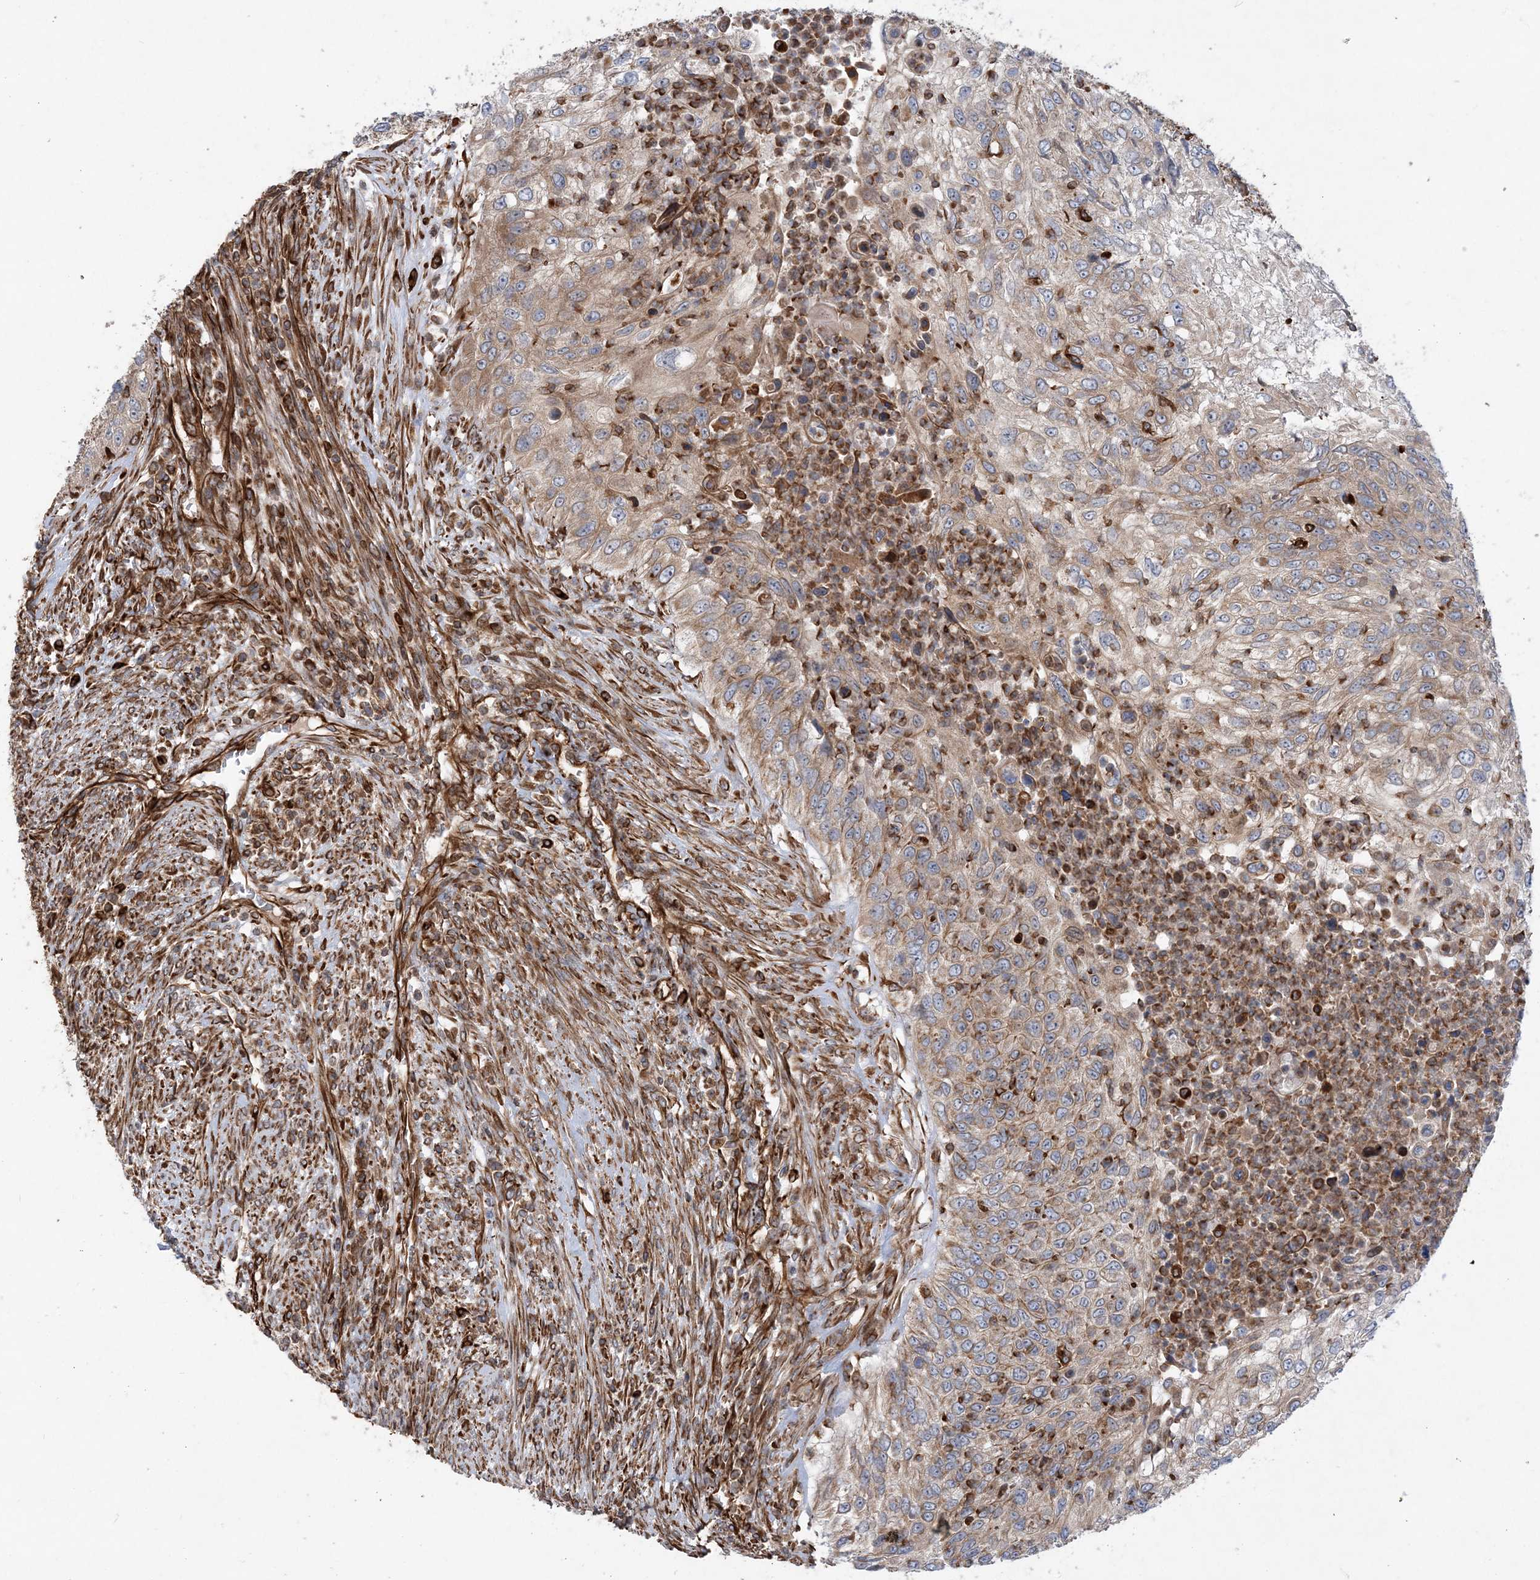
{"staining": {"intensity": "moderate", "quantity": "25%-75%", "location": "cytoplasmic/membranous"}, "tissue": "urothelial cancer", "cell_type": "Tumor cells", "image_type": "cancer", "snomed": [{"axis": "morphology", "description": "Urothelial carcinoma, High grade"}, {"axis": "topography", "description": "Urinary bladder"}], "caption": "Immunohistochemistry (IHC) of human urothelial carcinoma (high-grade) demonstrates medium levels of moderate cytoplasmic/membranous staining in about 25%-75% of tumor cells.", "gene": "FAM114A2", "patient": {"sex": "female", "age": 60}}